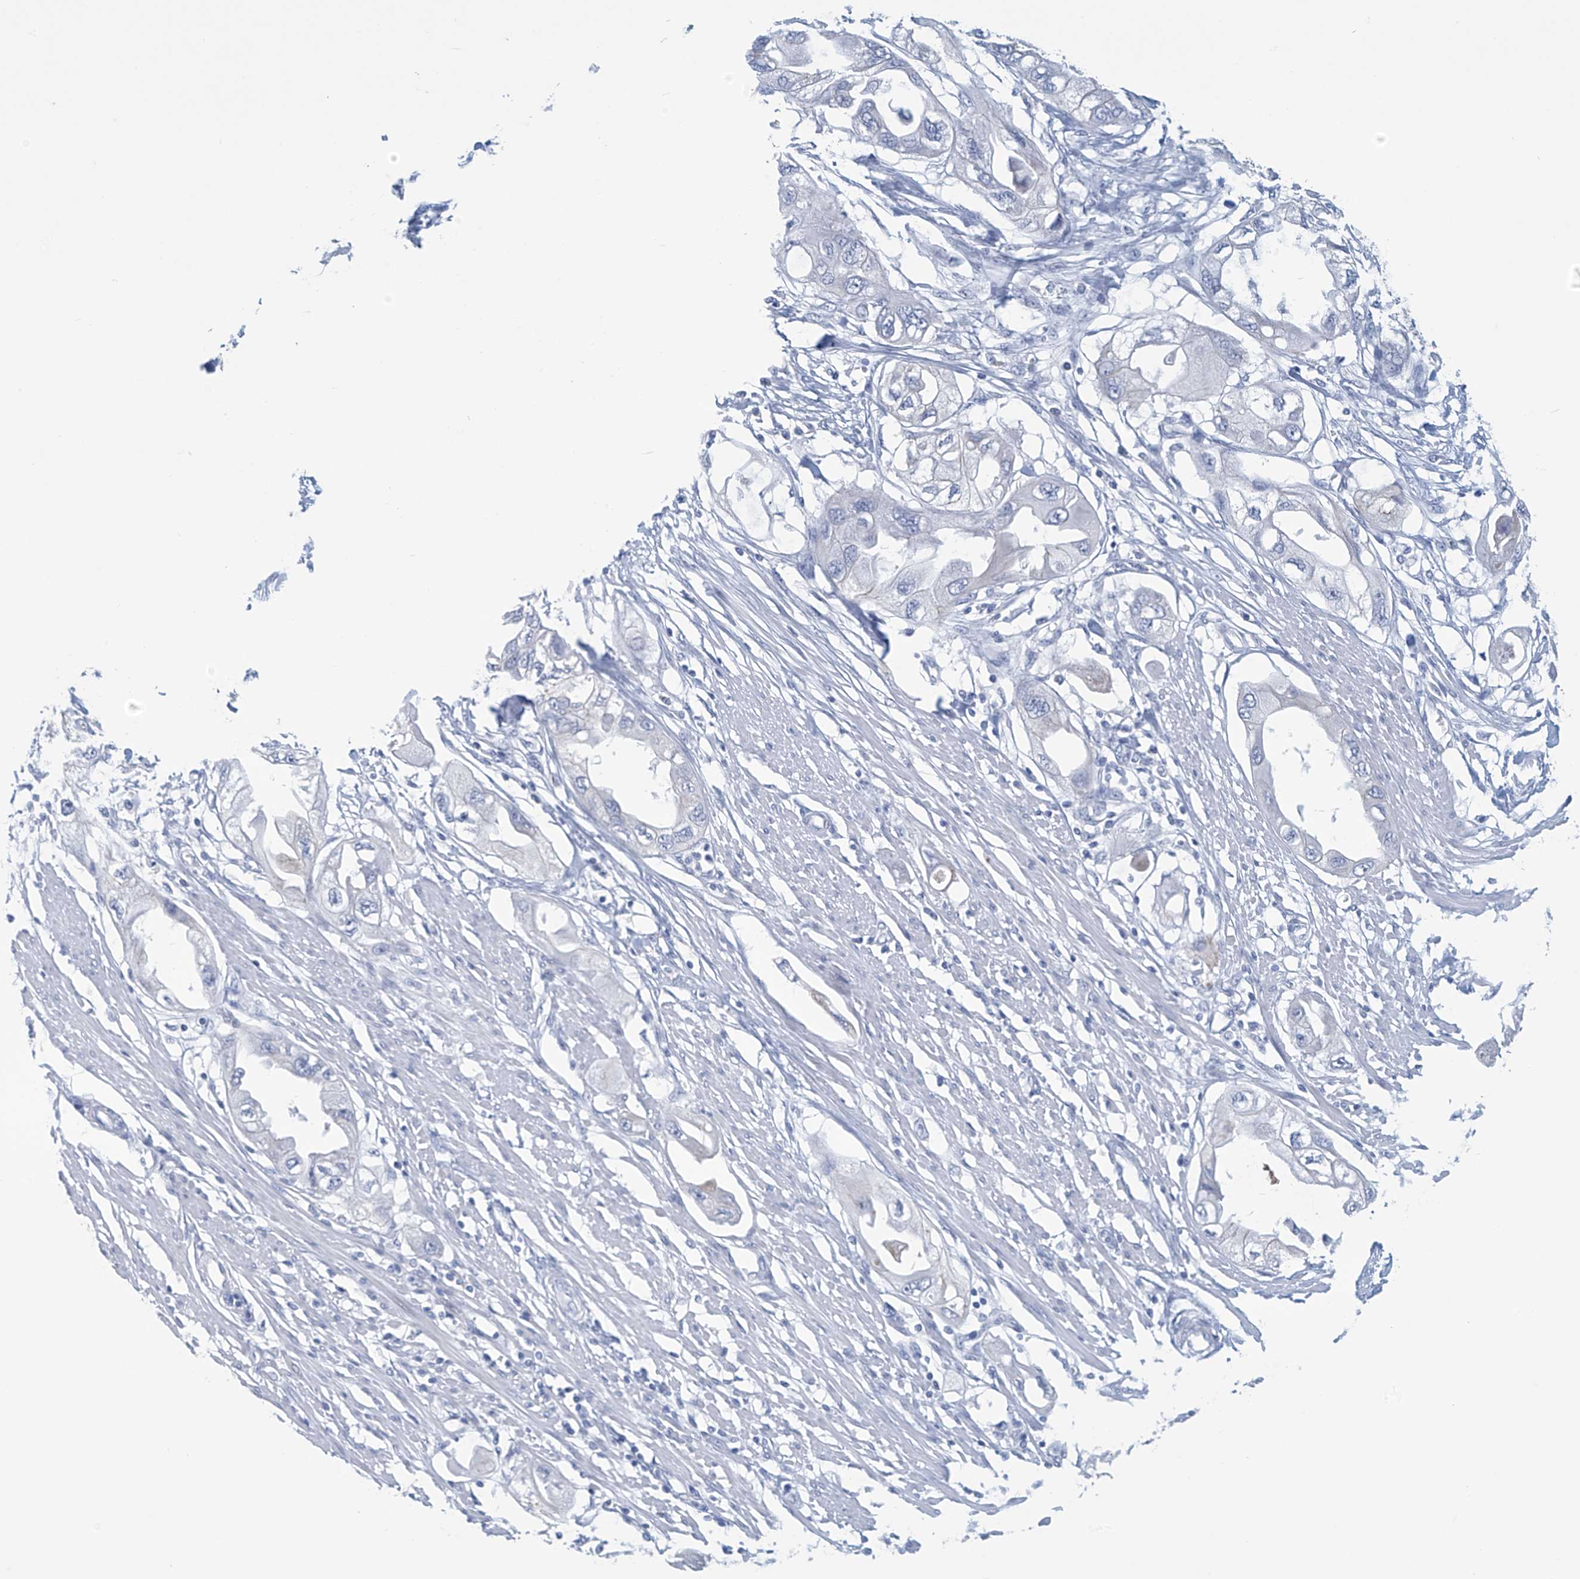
{"staining": {"intensity": "negative", "quantity": "none", "location": "none"}, "tissue": "endometrial cancer", "cell_type": "Tumor cells", "image_type": "cancer", "snomed": [{"axis": "morphology", "description": "Adenocarcinoma, NOS"}, {"axis": "topography", "description": "Endometrium"}], "caption": "A histopathology image of human endometrial adenocarcinoma is negative for staining in tumor cells.", "gene": "DSP", "patient": {"sex": "female", "age": 67}}